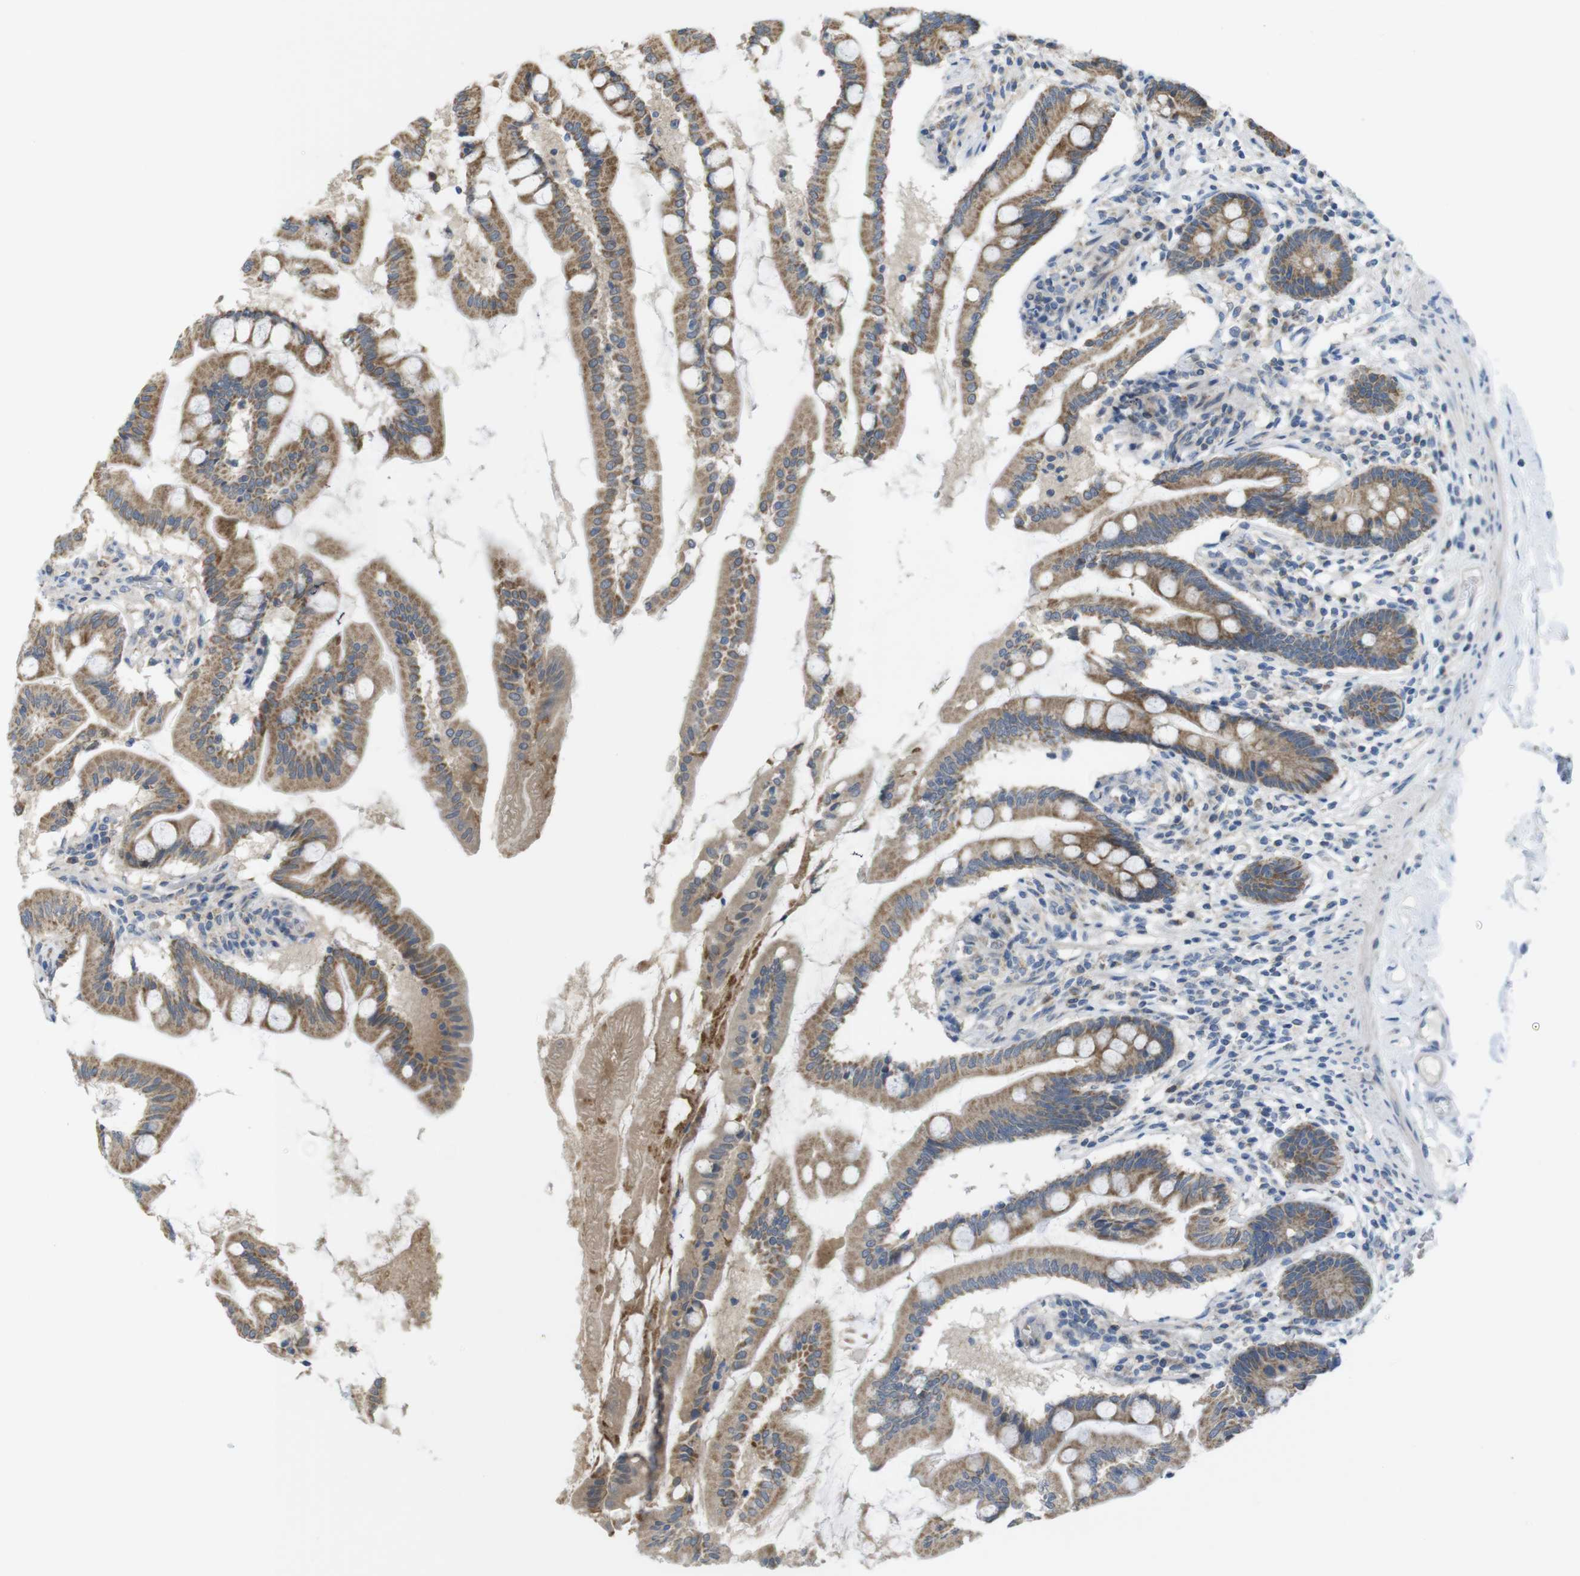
{"staining": {"intensity": "moderate", "quantity": ">75%", "location": "cytoplasmic/membranous"}, "tissue": "small intestine", "cell_type": "Glandular cells", "image_type": "normal", "snomed": [{"axis": "morphology", "description": "Normal tissue, NOS"}, {"axis": "topography", "description": "Small intestine"}], "caption": "Immunohistochemistry (DAB (3,3'-diaminobenzidine)) staining of unremarkable human small intestine demonstrates moderate cytoplasmic/membranous protein staining in about >75% of glandular cells.", "gene": "MARCHF1", "patient": {"sex": "female", "age": 56}}